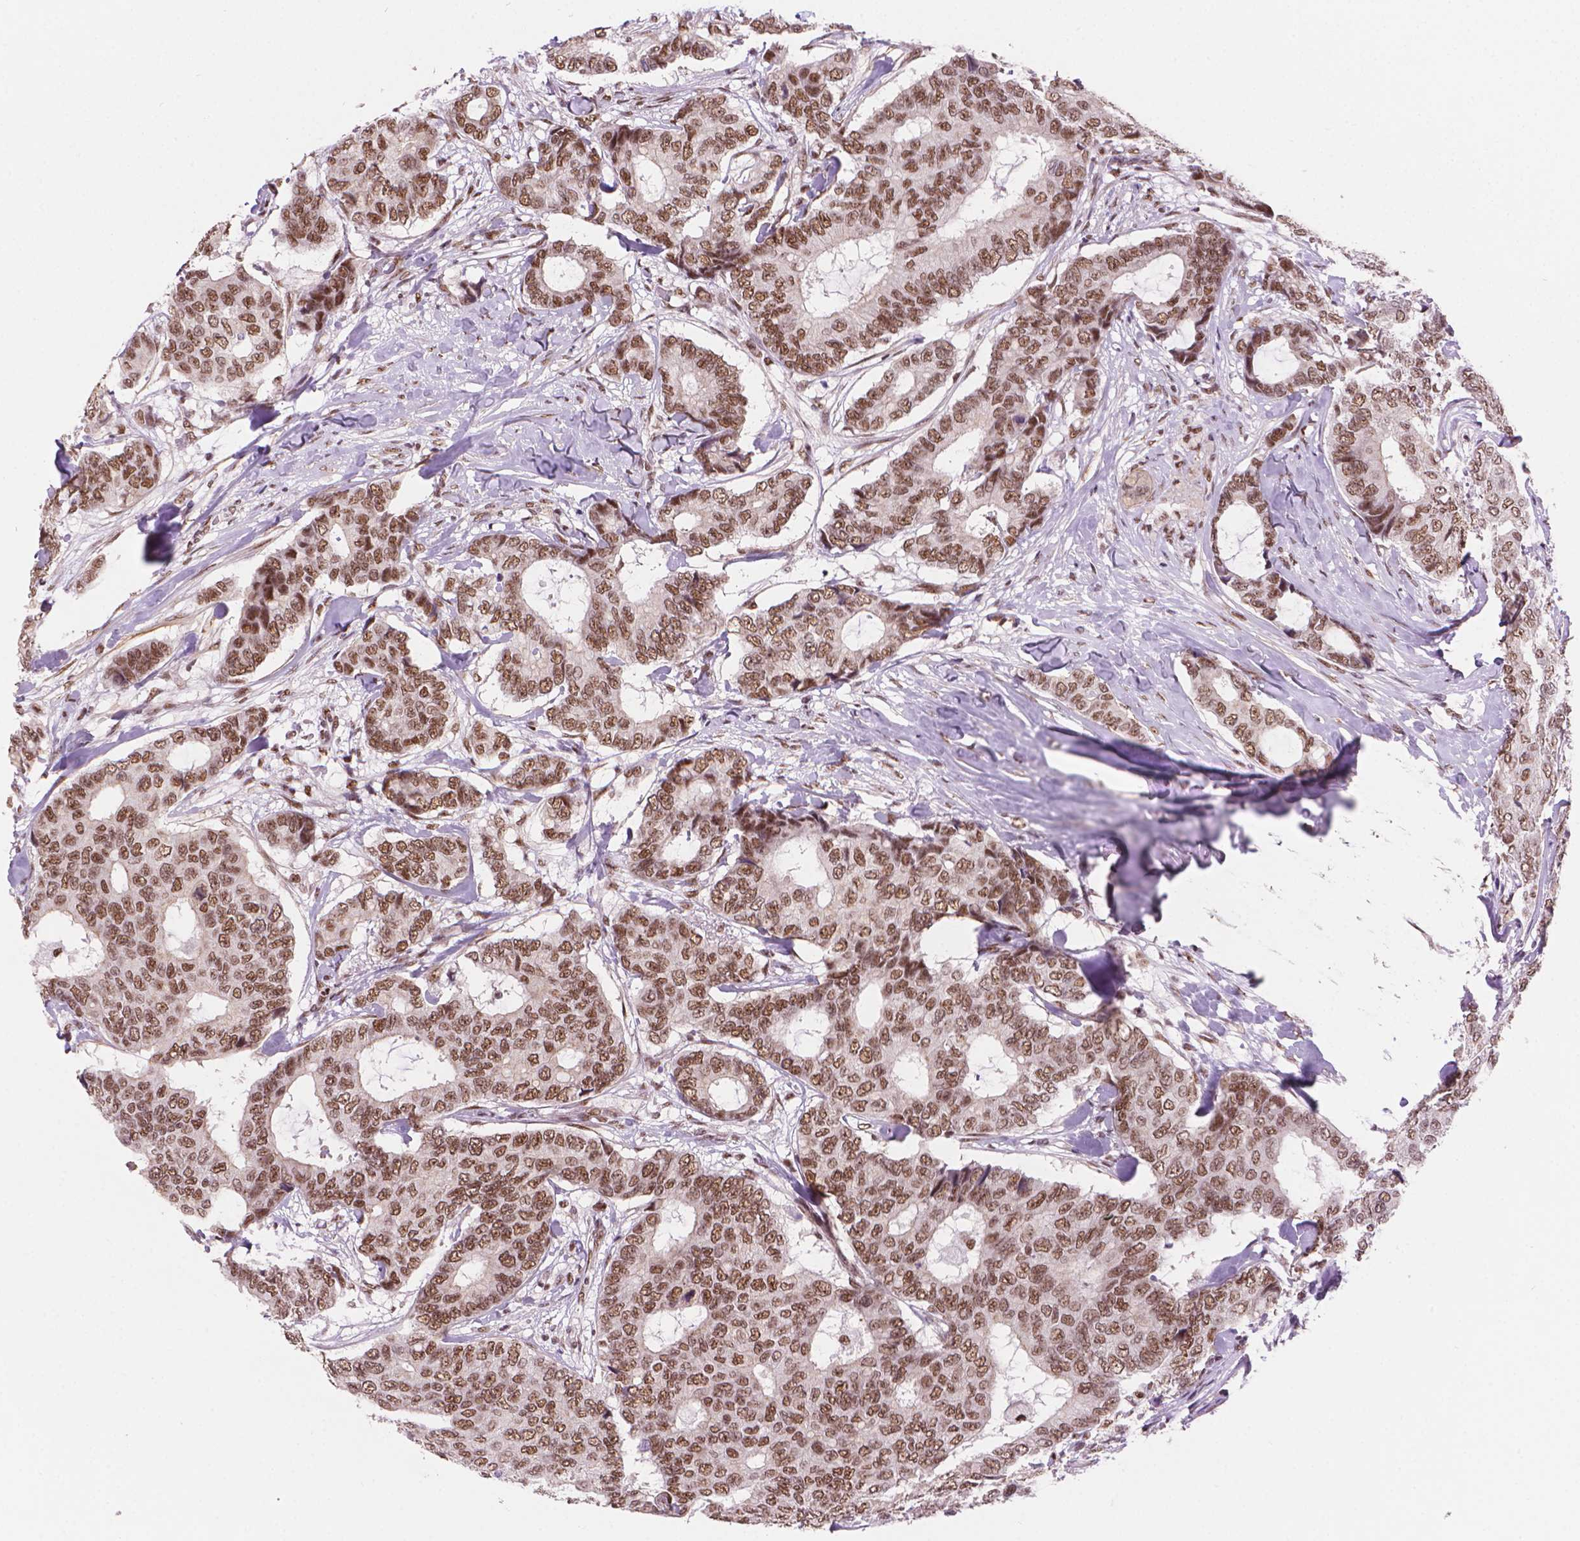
{"staining": {"intensity": "moderate", "quantity": ">75%", "location": "nuclear"}, "tissue": "breast cancer", "cell_type": "Tumor cells", "image_type": "cancer", "snomed": [{"axis": "morphology", "description": "Duct carcinoma"}, {"axis": "topography", "description": "Breast"}], "caption": "Human invasive ductal carcinoma (breast) stained with a protein marker reveals moderate staining in tumor cells.", "gene": "UBN1", "patient": {"sex": "female", "age": 75}}